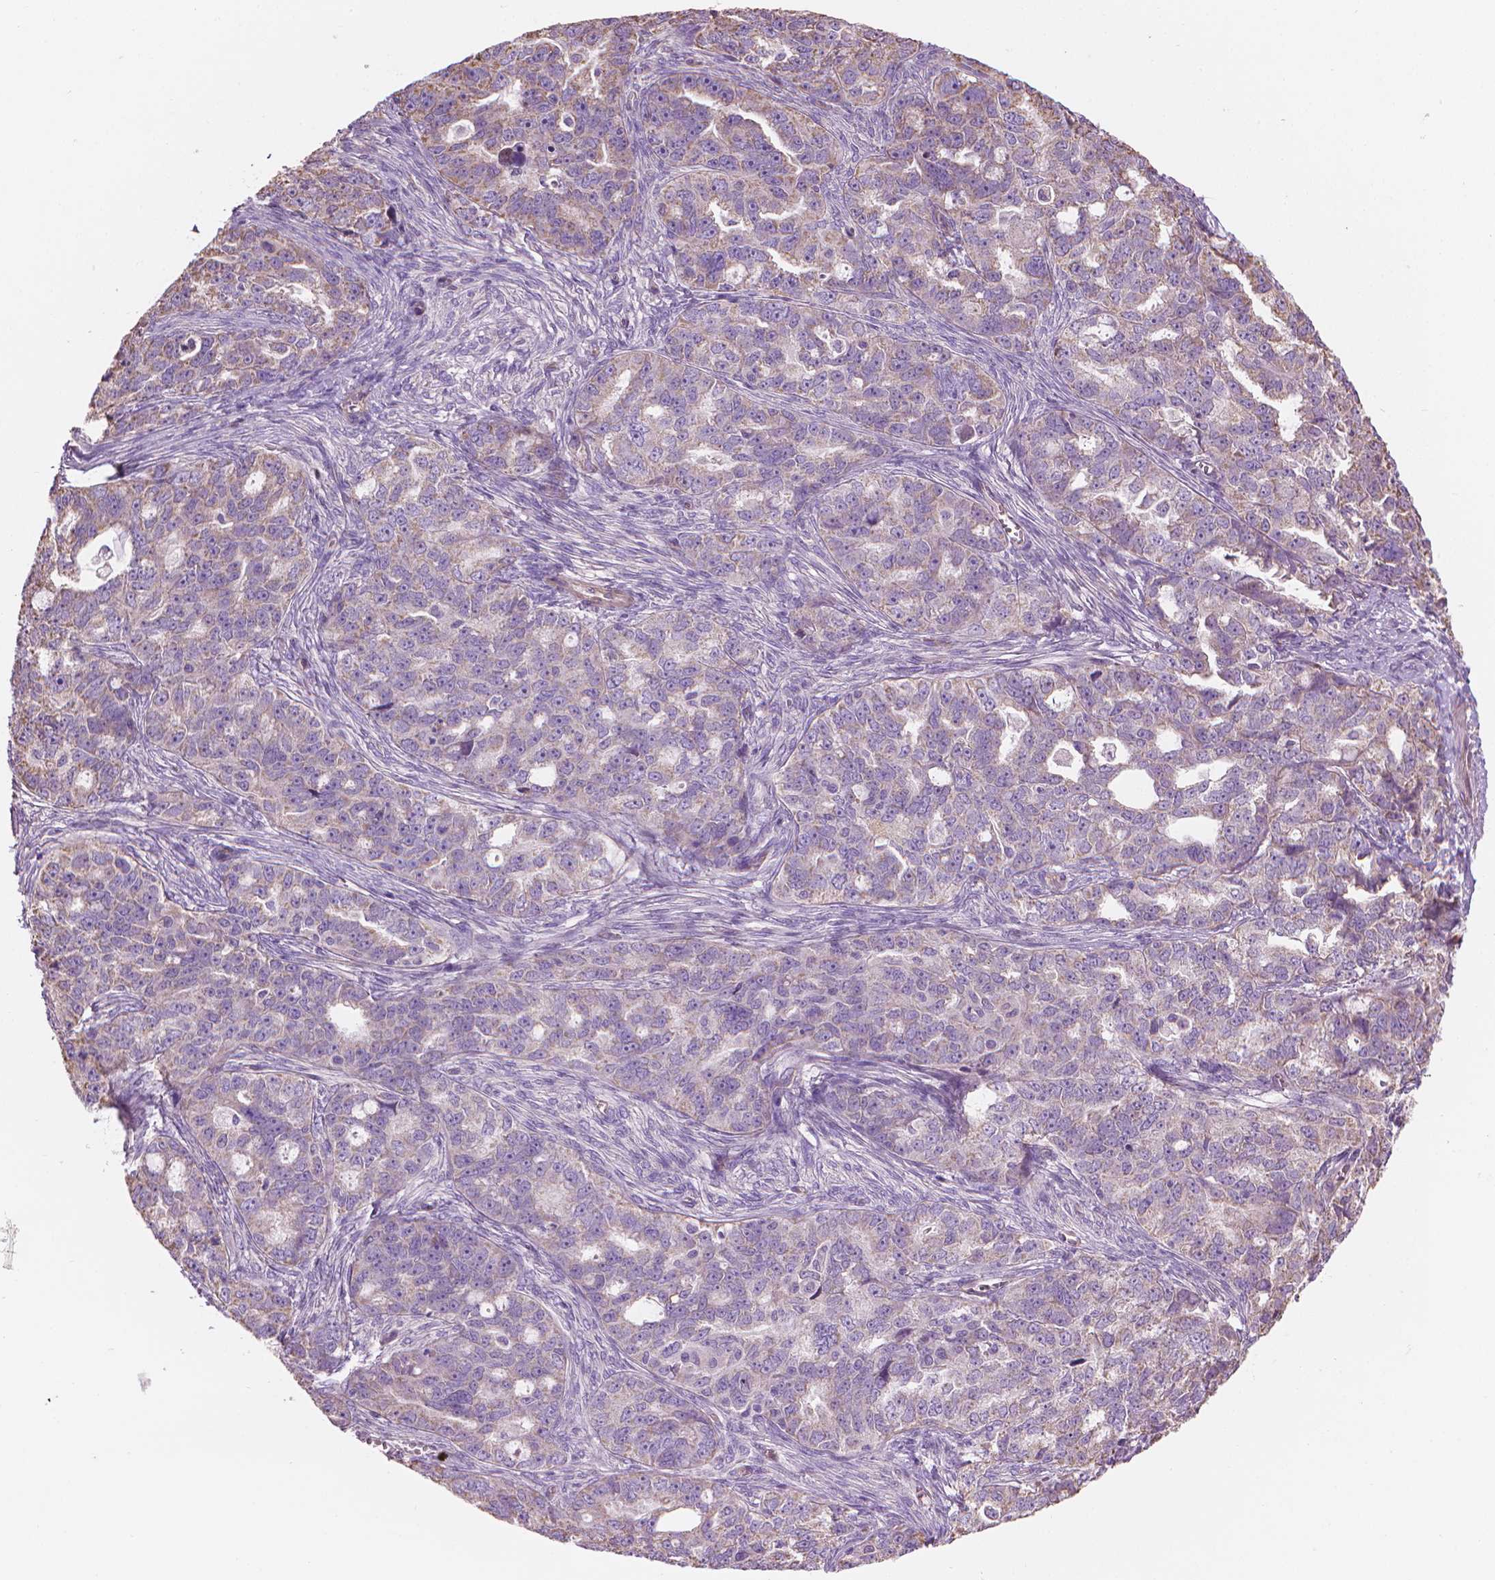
{"staining": {"intensity": "weak", "quantity": "<25%", "location": "cytoplasmic/membranous"}, "tissue": "ovarian cancer", "cell_type": "Tumor cells", "image_type": "cancer", "snomed": [{"axis": "morphology", "description": "Cystadenocarcinoma, serous, NOS"}, {"axis": "topography", "description": "Ovary"}], "caption": "The IHC photomicrograph has no significant staining in tumor cells of ovarian cancer tissue.", "gene": "TTC29", "patient": {"sex": "female", "age": 51}}